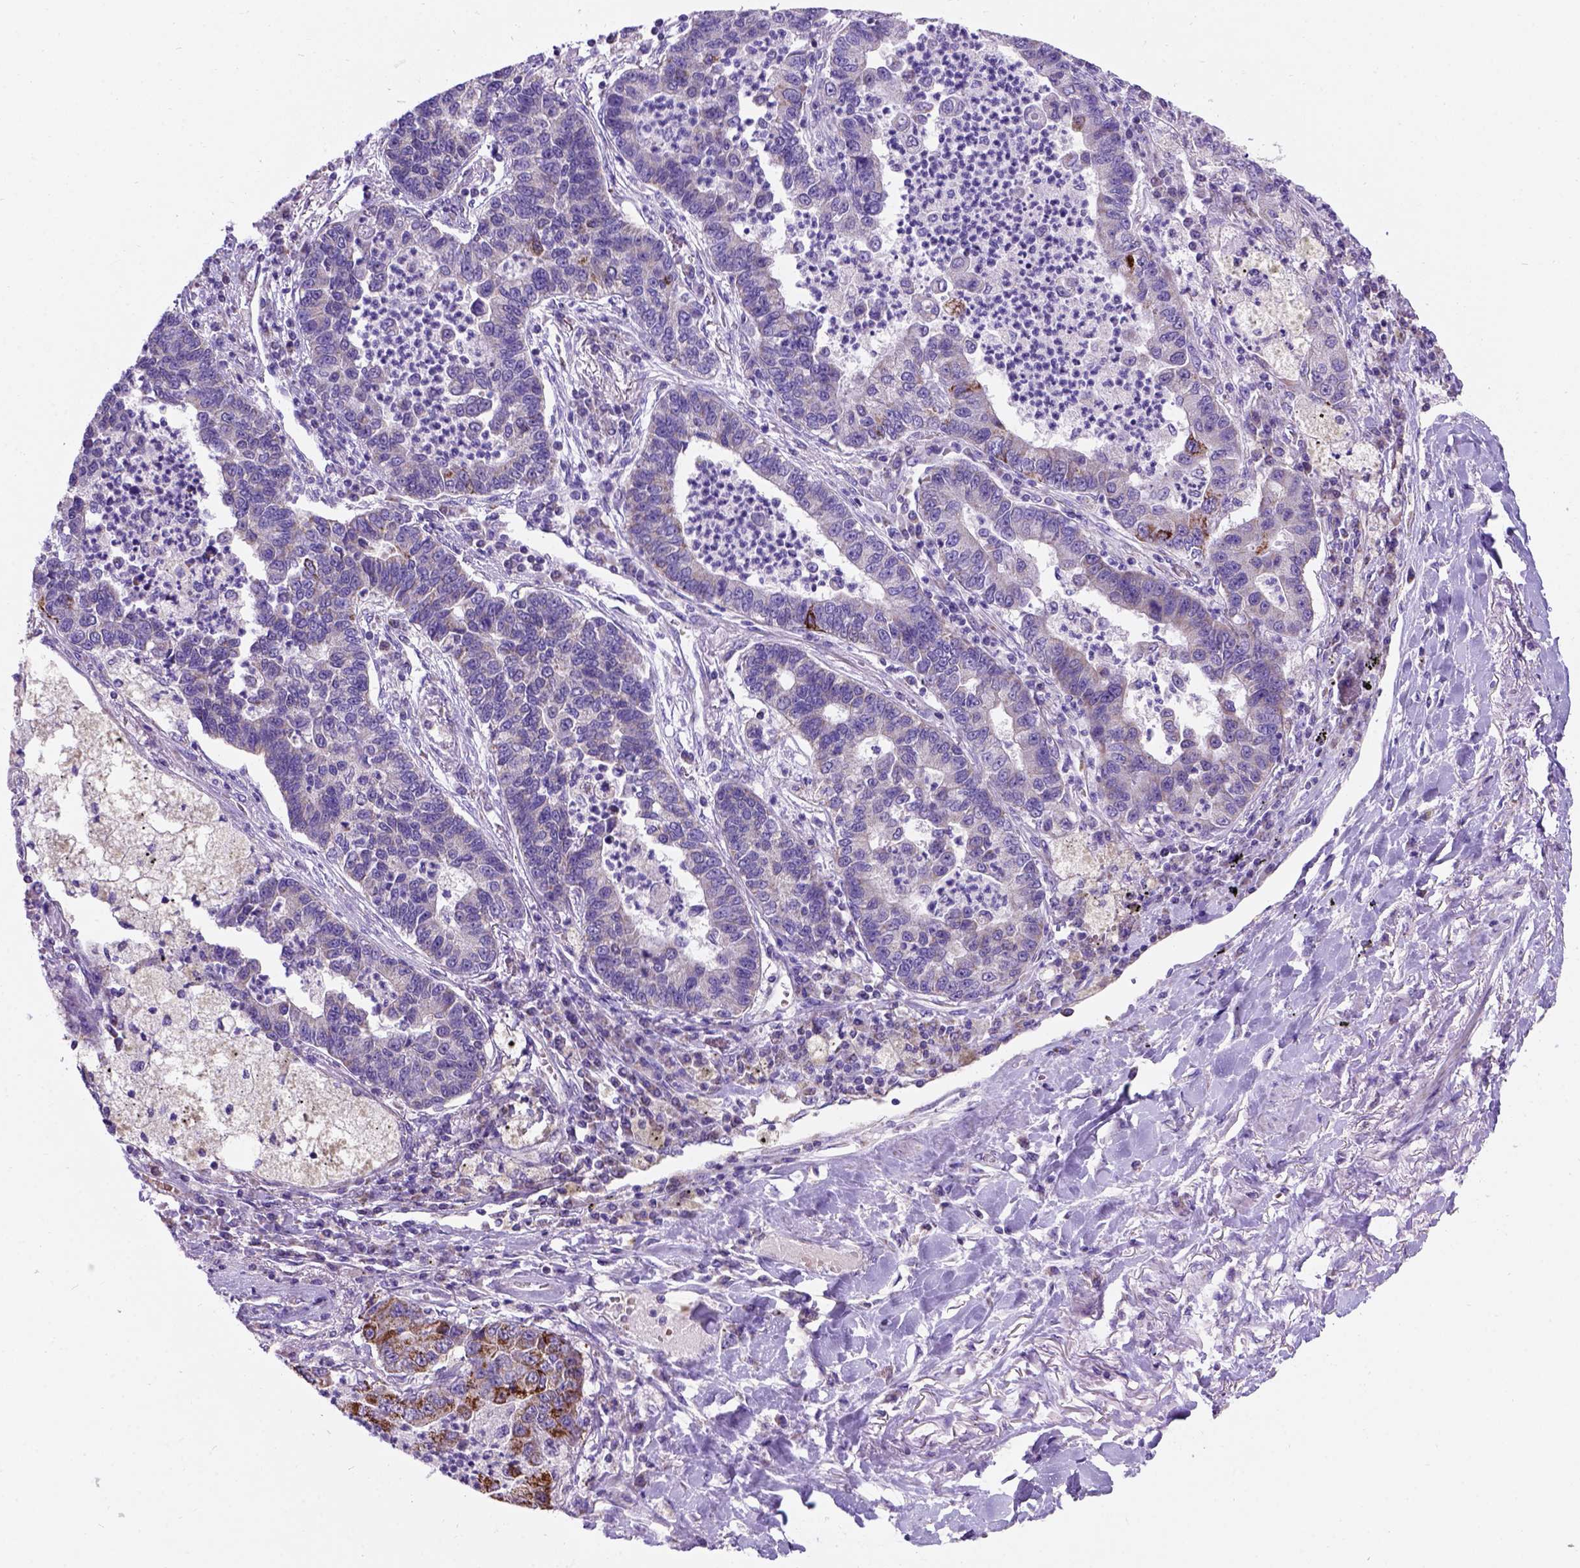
{"staining": {"intensity": "strong", "quantity": "<25%", "location": "cytoplasmic/membranous"}, "tissue": "lung cancer", "cell_type": "Tumor cells", "image_type": "cancer", "snomed": [{"axis": "morphology", "description": "Adenocarcinoma, NOS"}, {"axis": "topography", "description": "Lung"}], "caption": "Tumor cells display strong cytoplasmic/membranous expression in approximately <25% of cells in adenocarcinoma (lung).", "gene": "L2HGDH", "patient": {"sex": "female", "age": 57}}